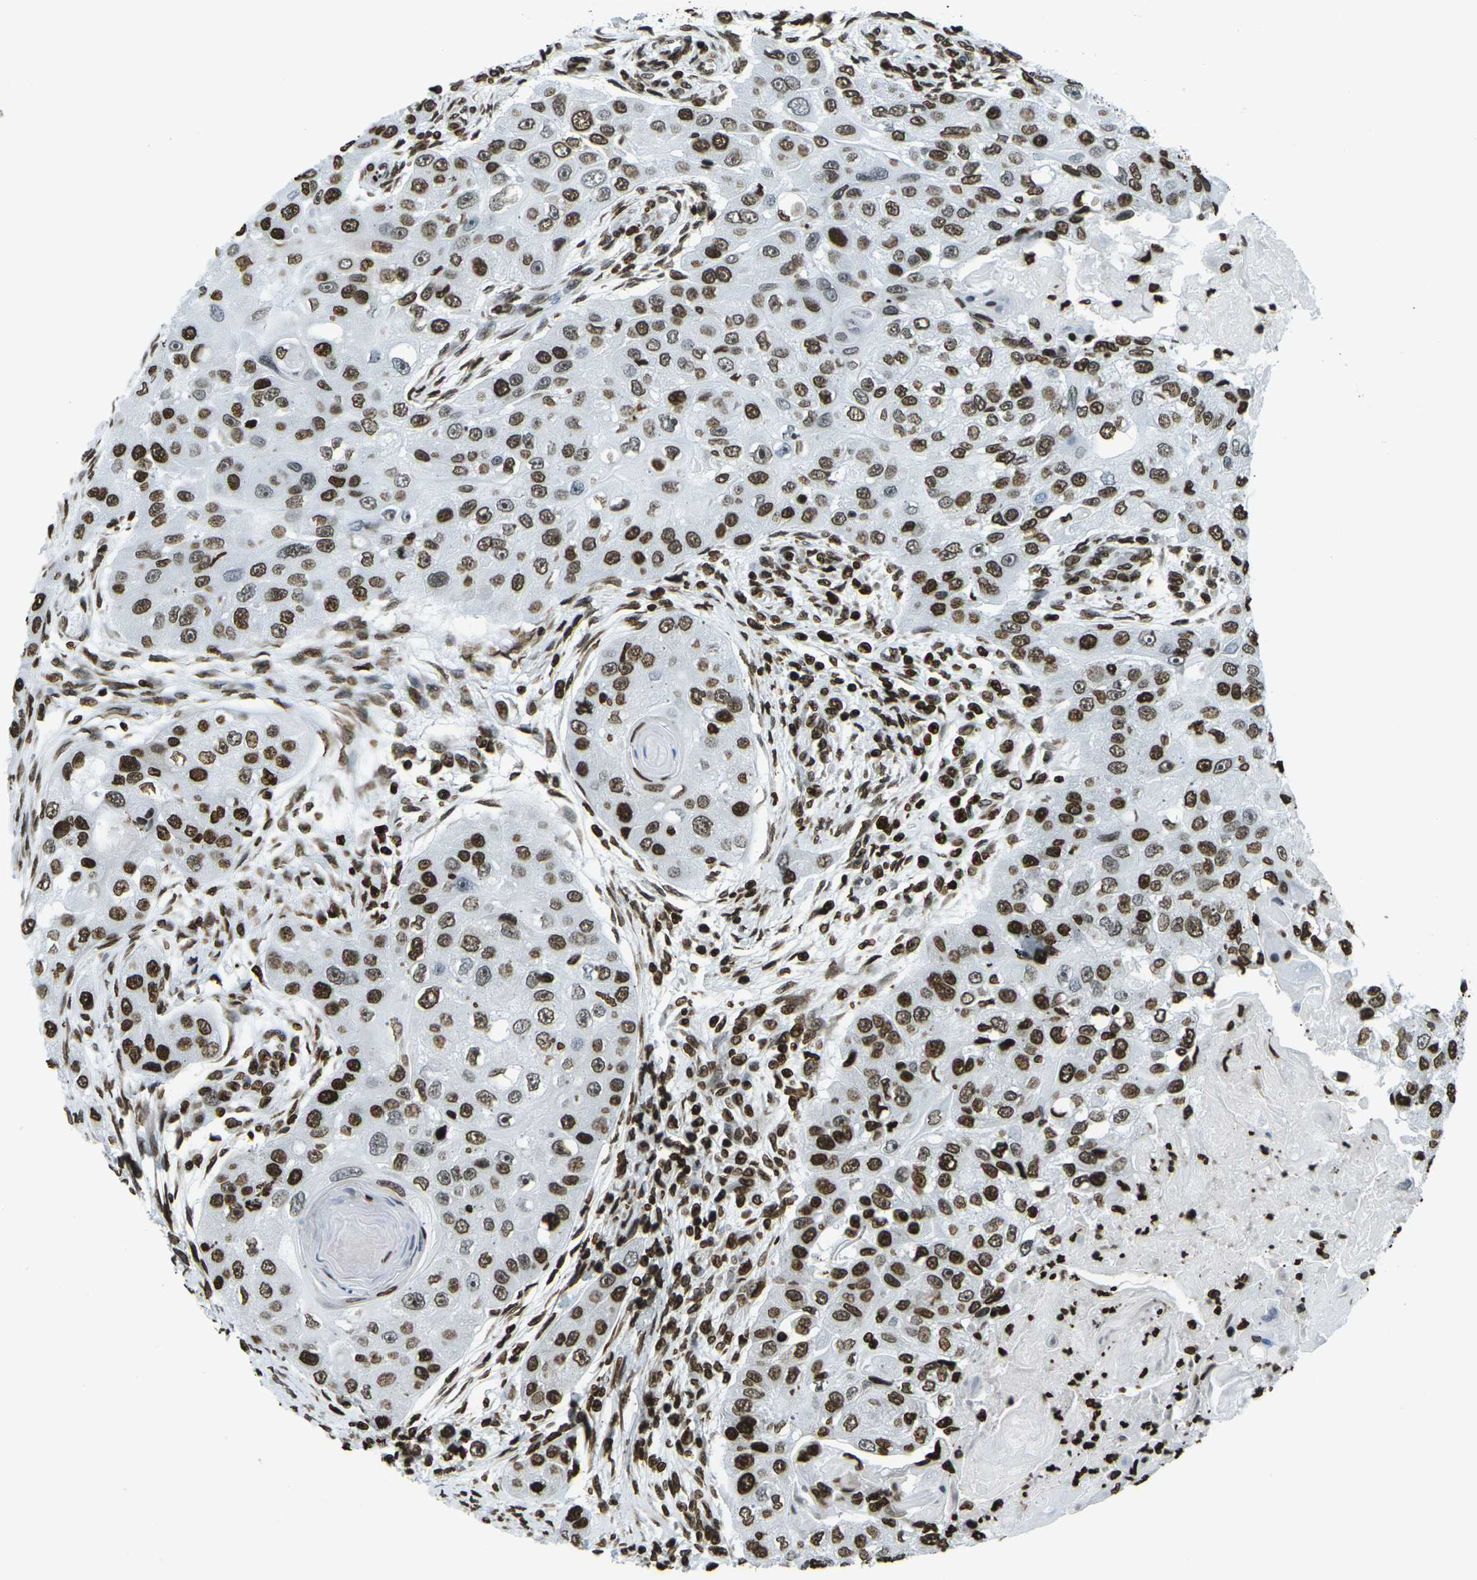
{"staining": {"intensity": "strong", "quantity": ">75%", "location": "nuclear"}, "tissue": "head and neck cancer", "cell_type": "Tumor cells", "image_type": "cancer", "snomed": [{"axis": "morphology", "description": "Normal tissue, NOS"}, {"axis": "morphology", "description": "Squamous cell carcinoma, NOS"}, {"axis": "topography", "description": "Skeletal muscle"}, {"axis": "topography", "description": "Head-Neck"}], "caption": "Human squamous cell carcinoma (head and neck) stained for a protein (brown) demonstrates strong nuclear positive staining in approximately >75% of tumor cells.", "gene": "H1-2", "patient": {"sex": "male", "age": 51}}